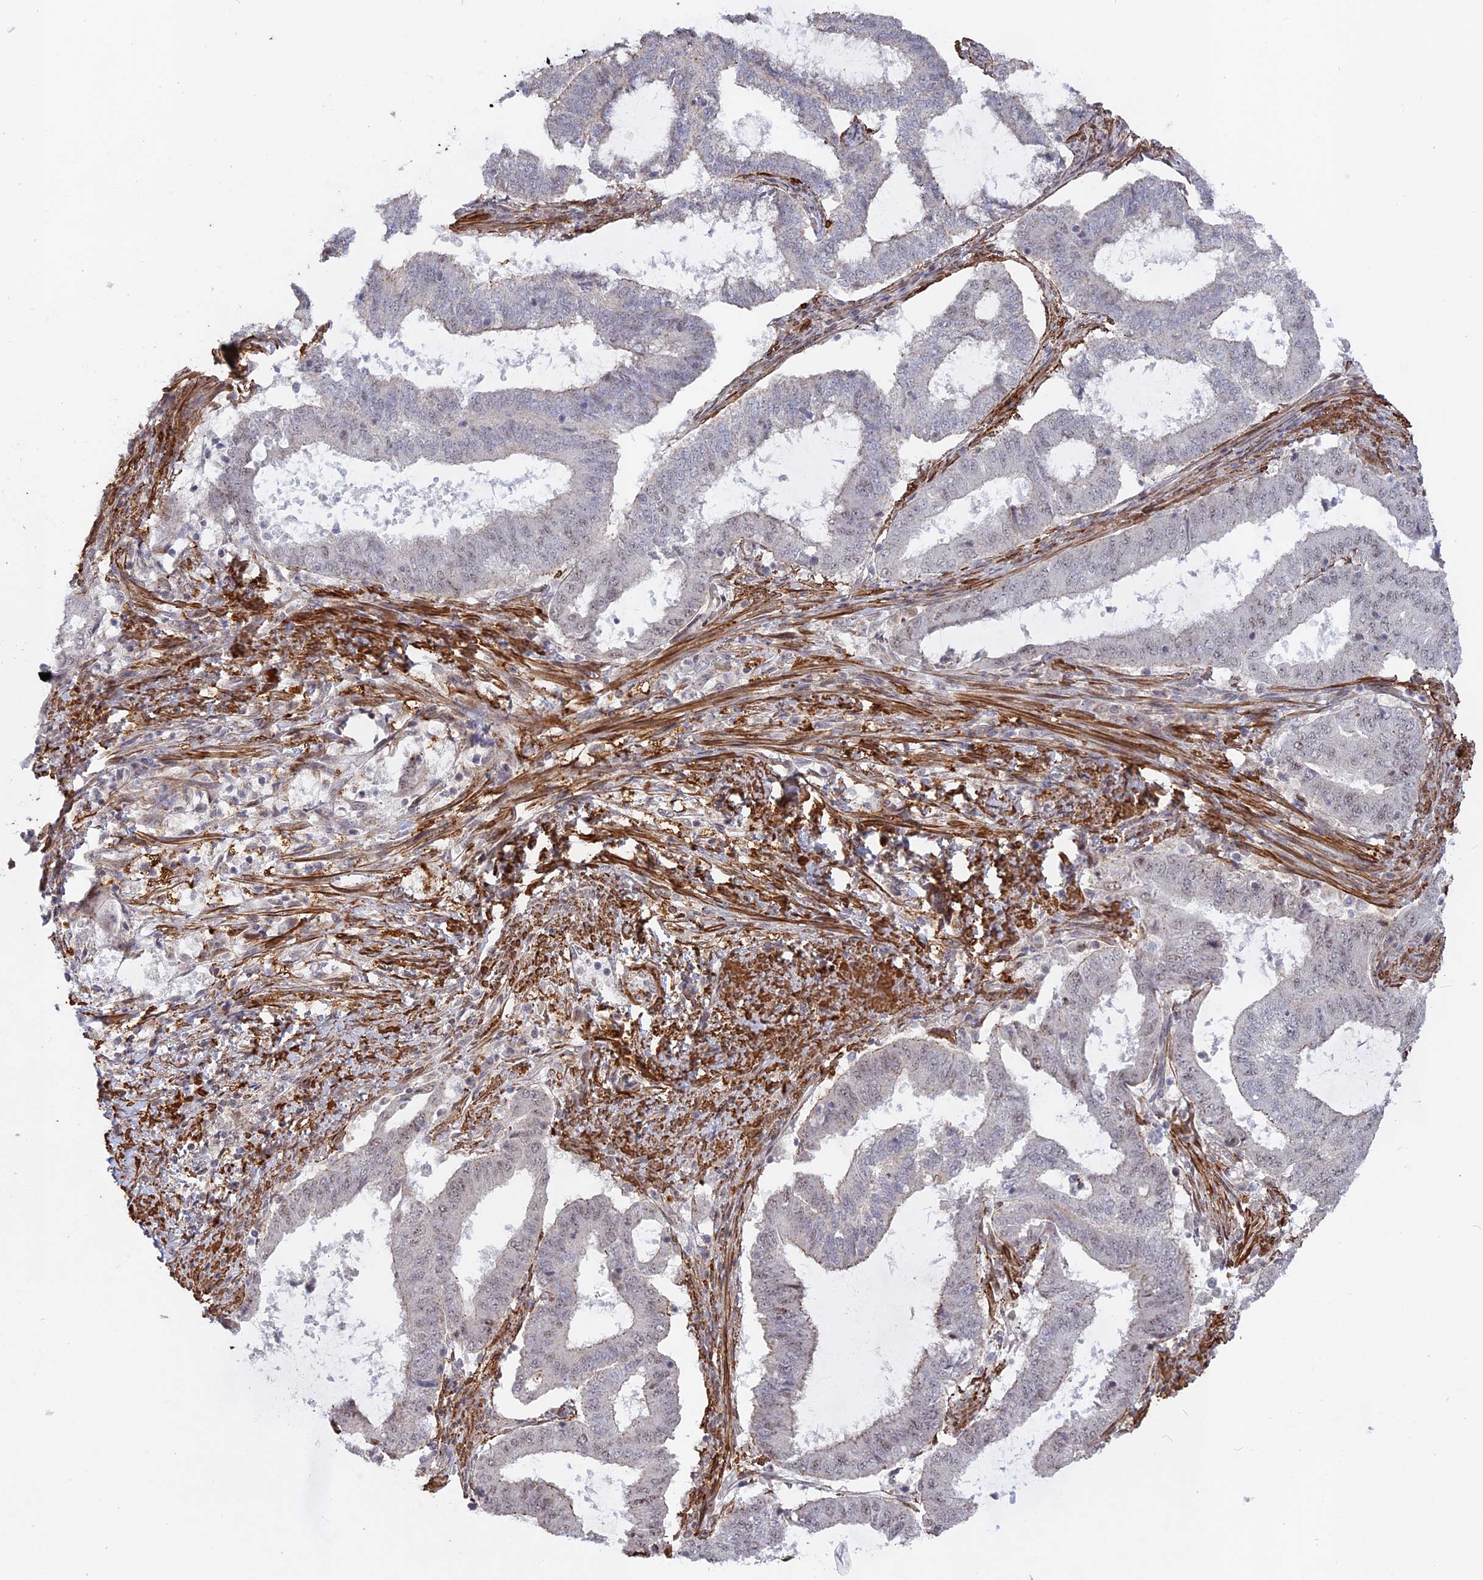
{"staining": {"intensity": "weak", "quantity": "<25%", "location": "nuclear"}, "tissue": "endometrial cancer", "cell_type": "Tumor cells", "image_type": "cancer", "snomed": [{"axis": "morphology", "description": "Adenocarcinoma, NOS"}, {"axis": "topography", "description": "Endometrium"}], "caption": "Micrograph shows no significant protein expression in tumor cells of endometrial cancer.", "gene": "CCDC154", "patient": {"sex": "female", "age": 51}}